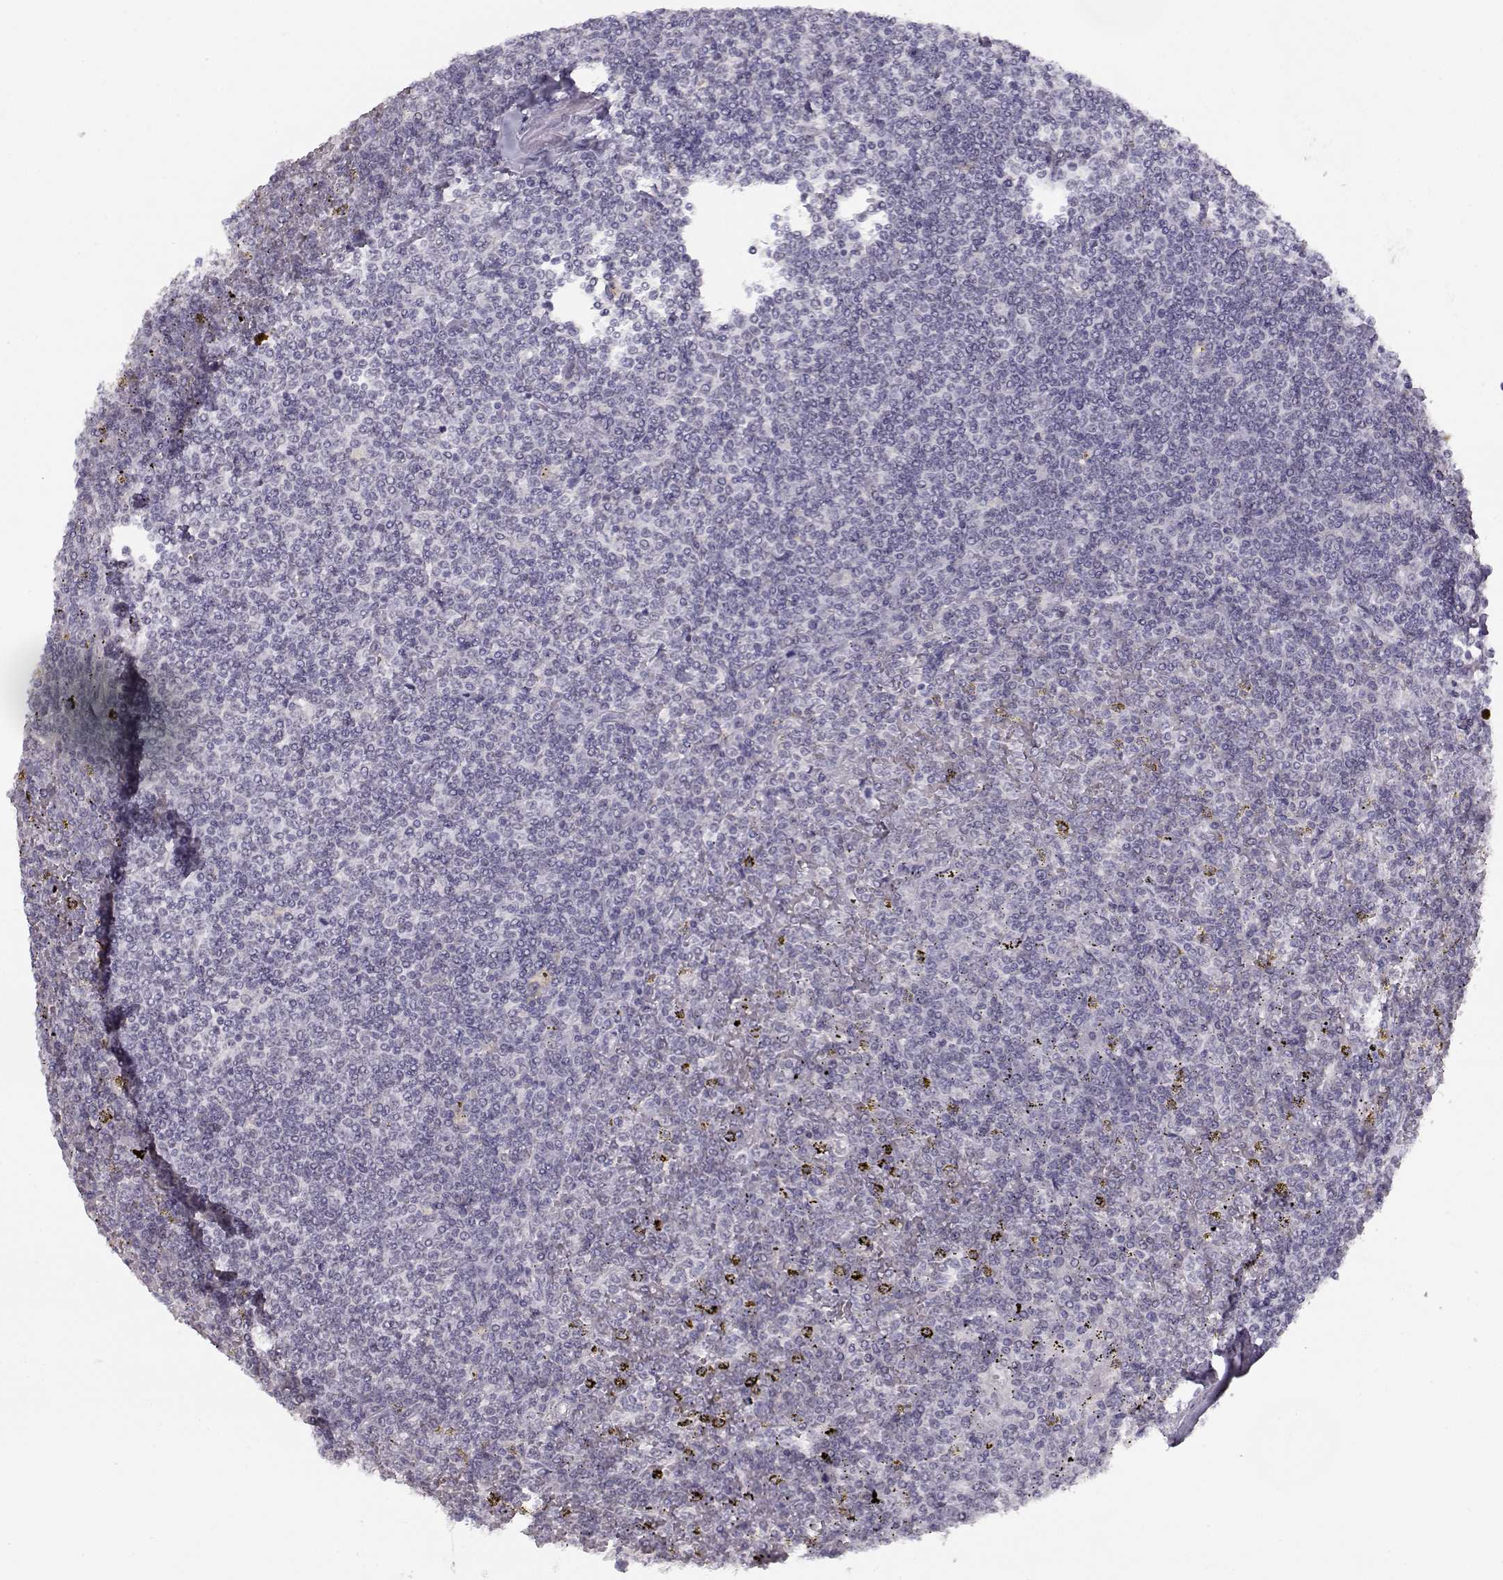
{"staining": {"intensity": "negative", "quantity": "none", "location": "none"}, "tissue": "lymphoma", "cell_type": "Tumor cells", "image_type": "cancer", "snomed": [{"axis": "morphology", "description": "Malignant lymphoma, non-Hodgkin's type, Low grade"}, {"axis": "topography", "description": "Spleen"}], "caption": "This is an IHC micrograph of human malignant lymphoma, non-Hodgkin's type (low-grade). There is no staining in tumor cells.", "gene": "IMPG1", "patient": {"sex": "female", "age": 19}}